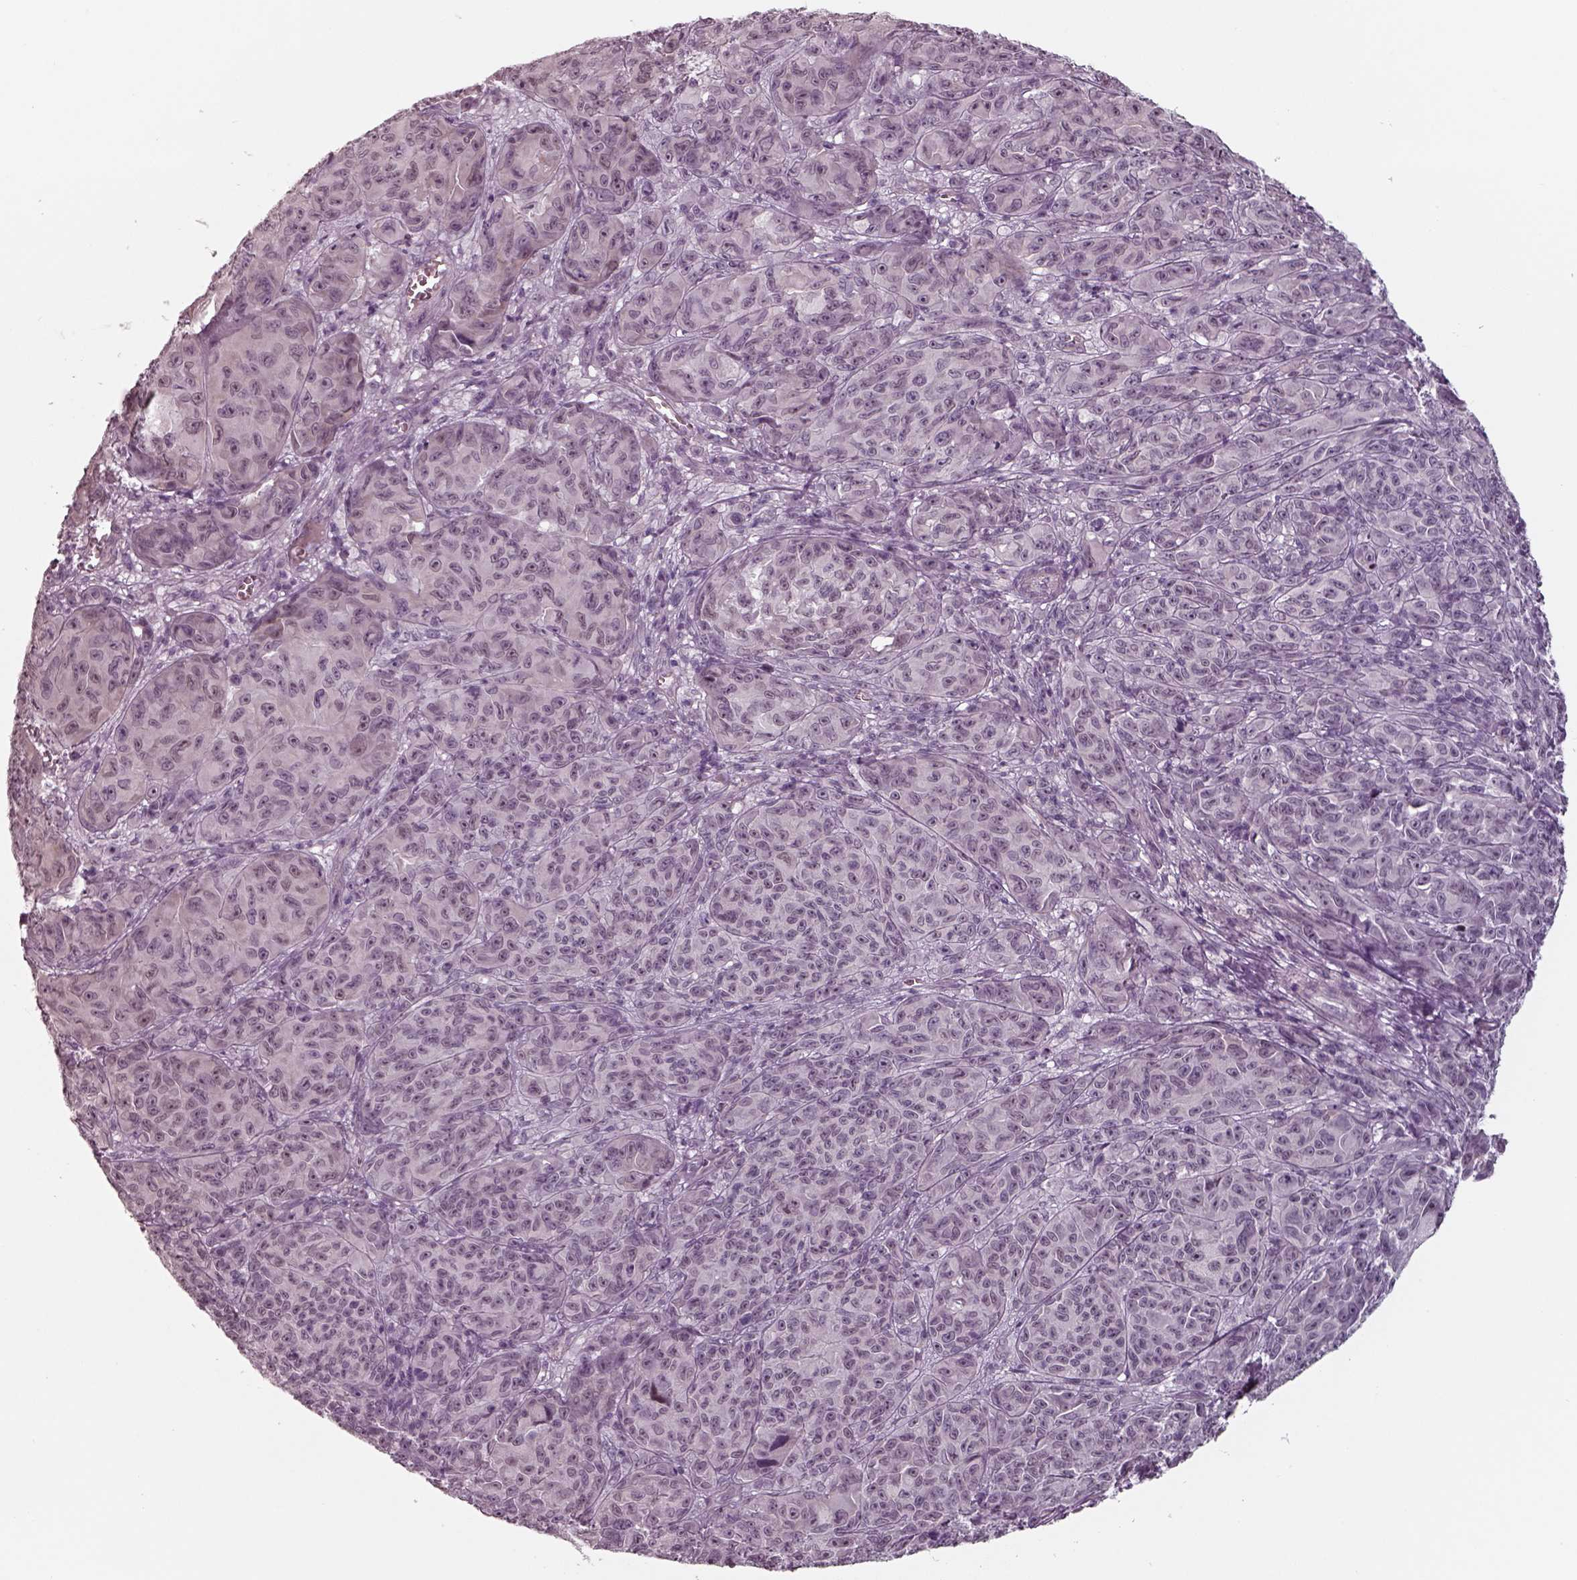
{"staining": {"intensity": "negative", "quantity": "none", "location": "none"}, "tissue": "melanoma", "cell_type": "Tumor cells", "image_type": "cancer", "snomed": [{"axis": "morphology", "description": "Malignant melanoma, NOS"}, {"axis": "topography", "description": "Vulva, labia, clitoris and Bartholin´s gland, NO"}], "caption": "Immunohistochemistry image of neoplastic tissue: malignant melanoma stained with DAB shows no significant protein positivity in tumor cells.", "gene": "SEPTIN14", "patient": {"sex": "female", "age": 75}}